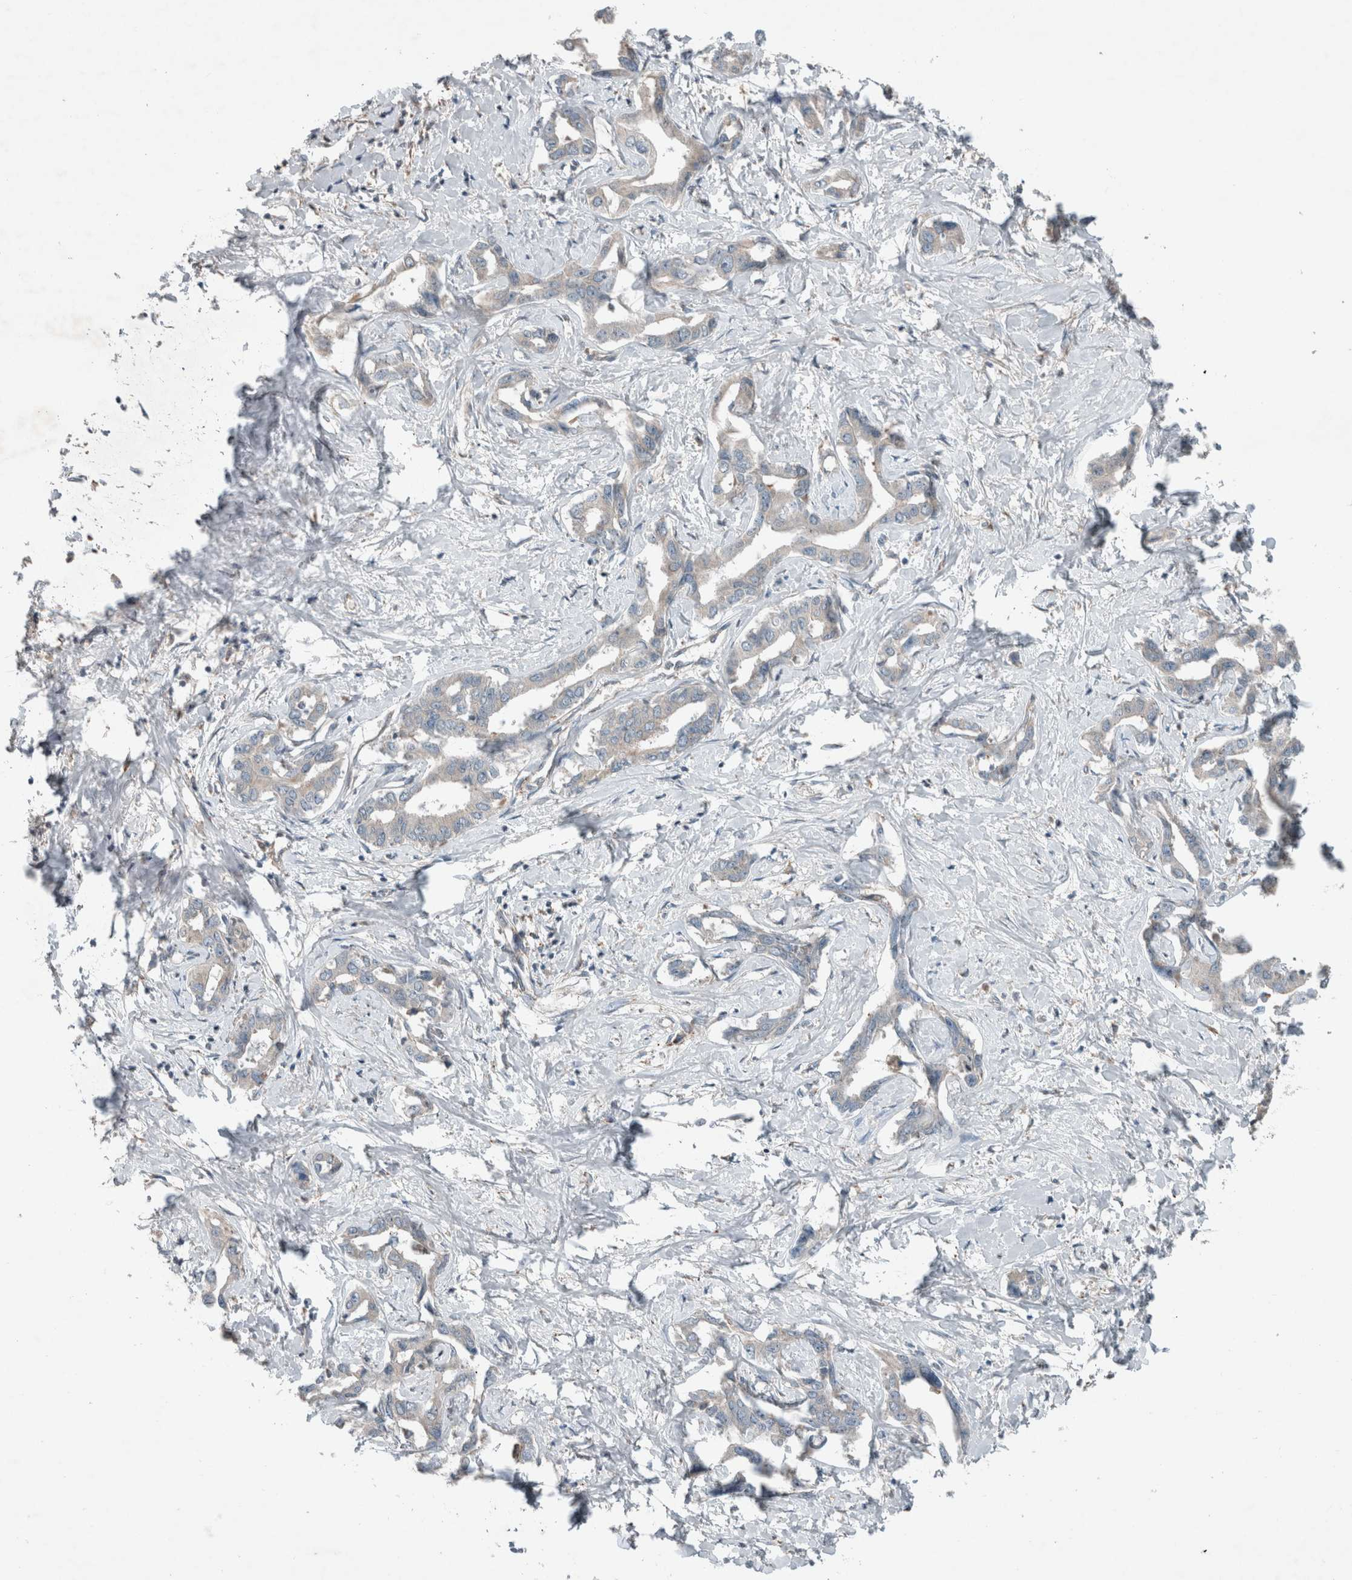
{"staining": {"intensity": "negative", "quantity": "none", "location": "none"}, "tissue": "liver cancer", "cell_type": "Tumor cells", "image_type": "cancer", "snomed": [{"axis": "morphology", "description": "Cholangiocarcinoma"}, {"axis": "topography", "description": "Liver"}], "caption": "The micrograph displays no staining of tumor cells in liver cholangiocarcinoma.", "gene": "JADE2", "patient": {"sex": "male", "age": 59}}